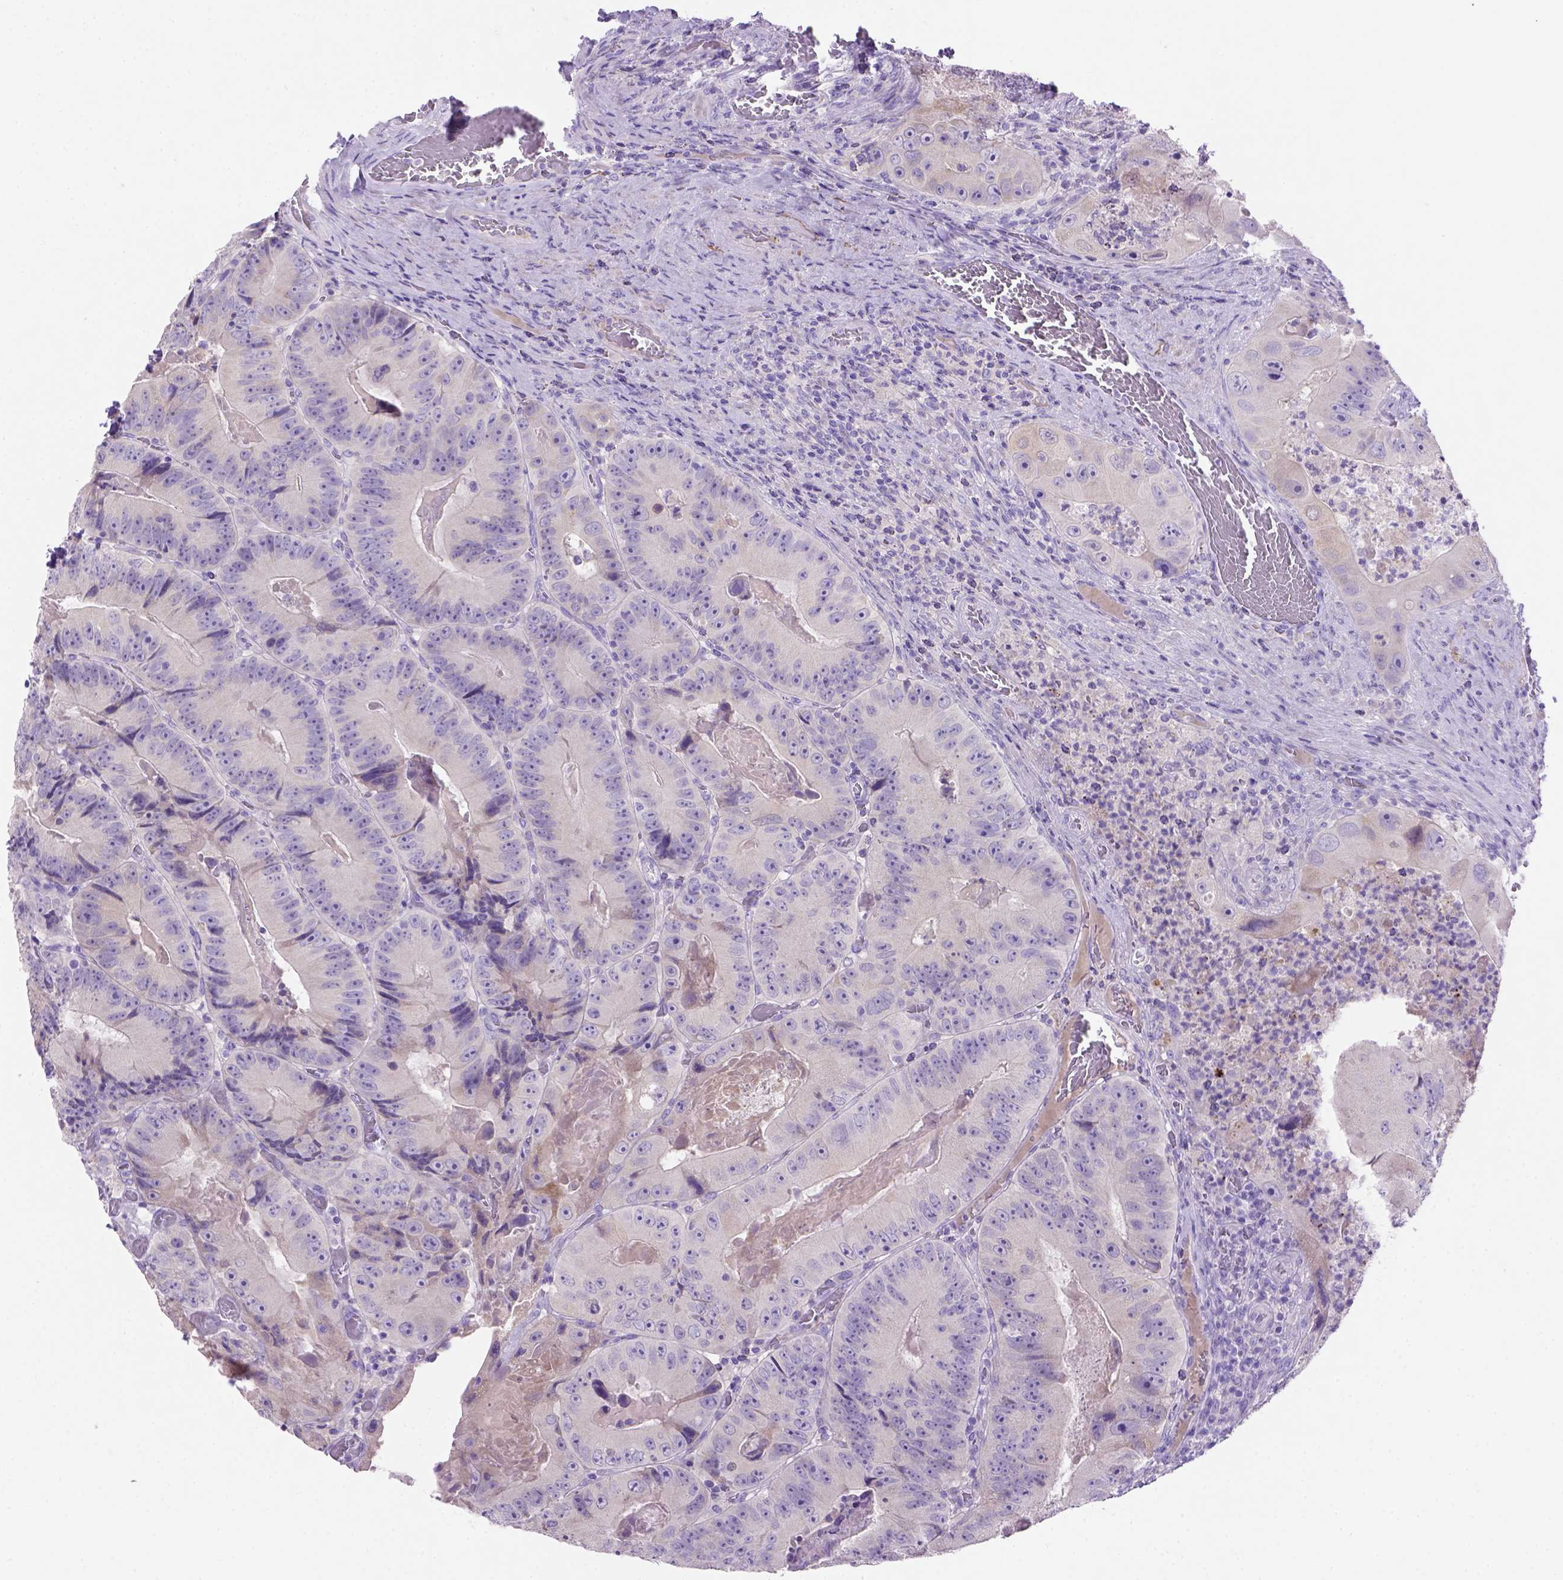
{"staining": {"intensity": "negative", "quantity": "none", "location": "none"}, "tissue": "colorectal cancer", "cell_type": "Tumor cells", "image_type": "cancer", "snomed": [{"axis": "morphology", "description": "Adenocarcinoma, NOS"}, {"axis": "topography", "description": "Colon"}], "caption": "Tumor cells are negative for protein expression in human colorectal cancer (adenocarcinoma).", "gene": "SIRPD", "patient": {"sex": "female", "age": 86}}